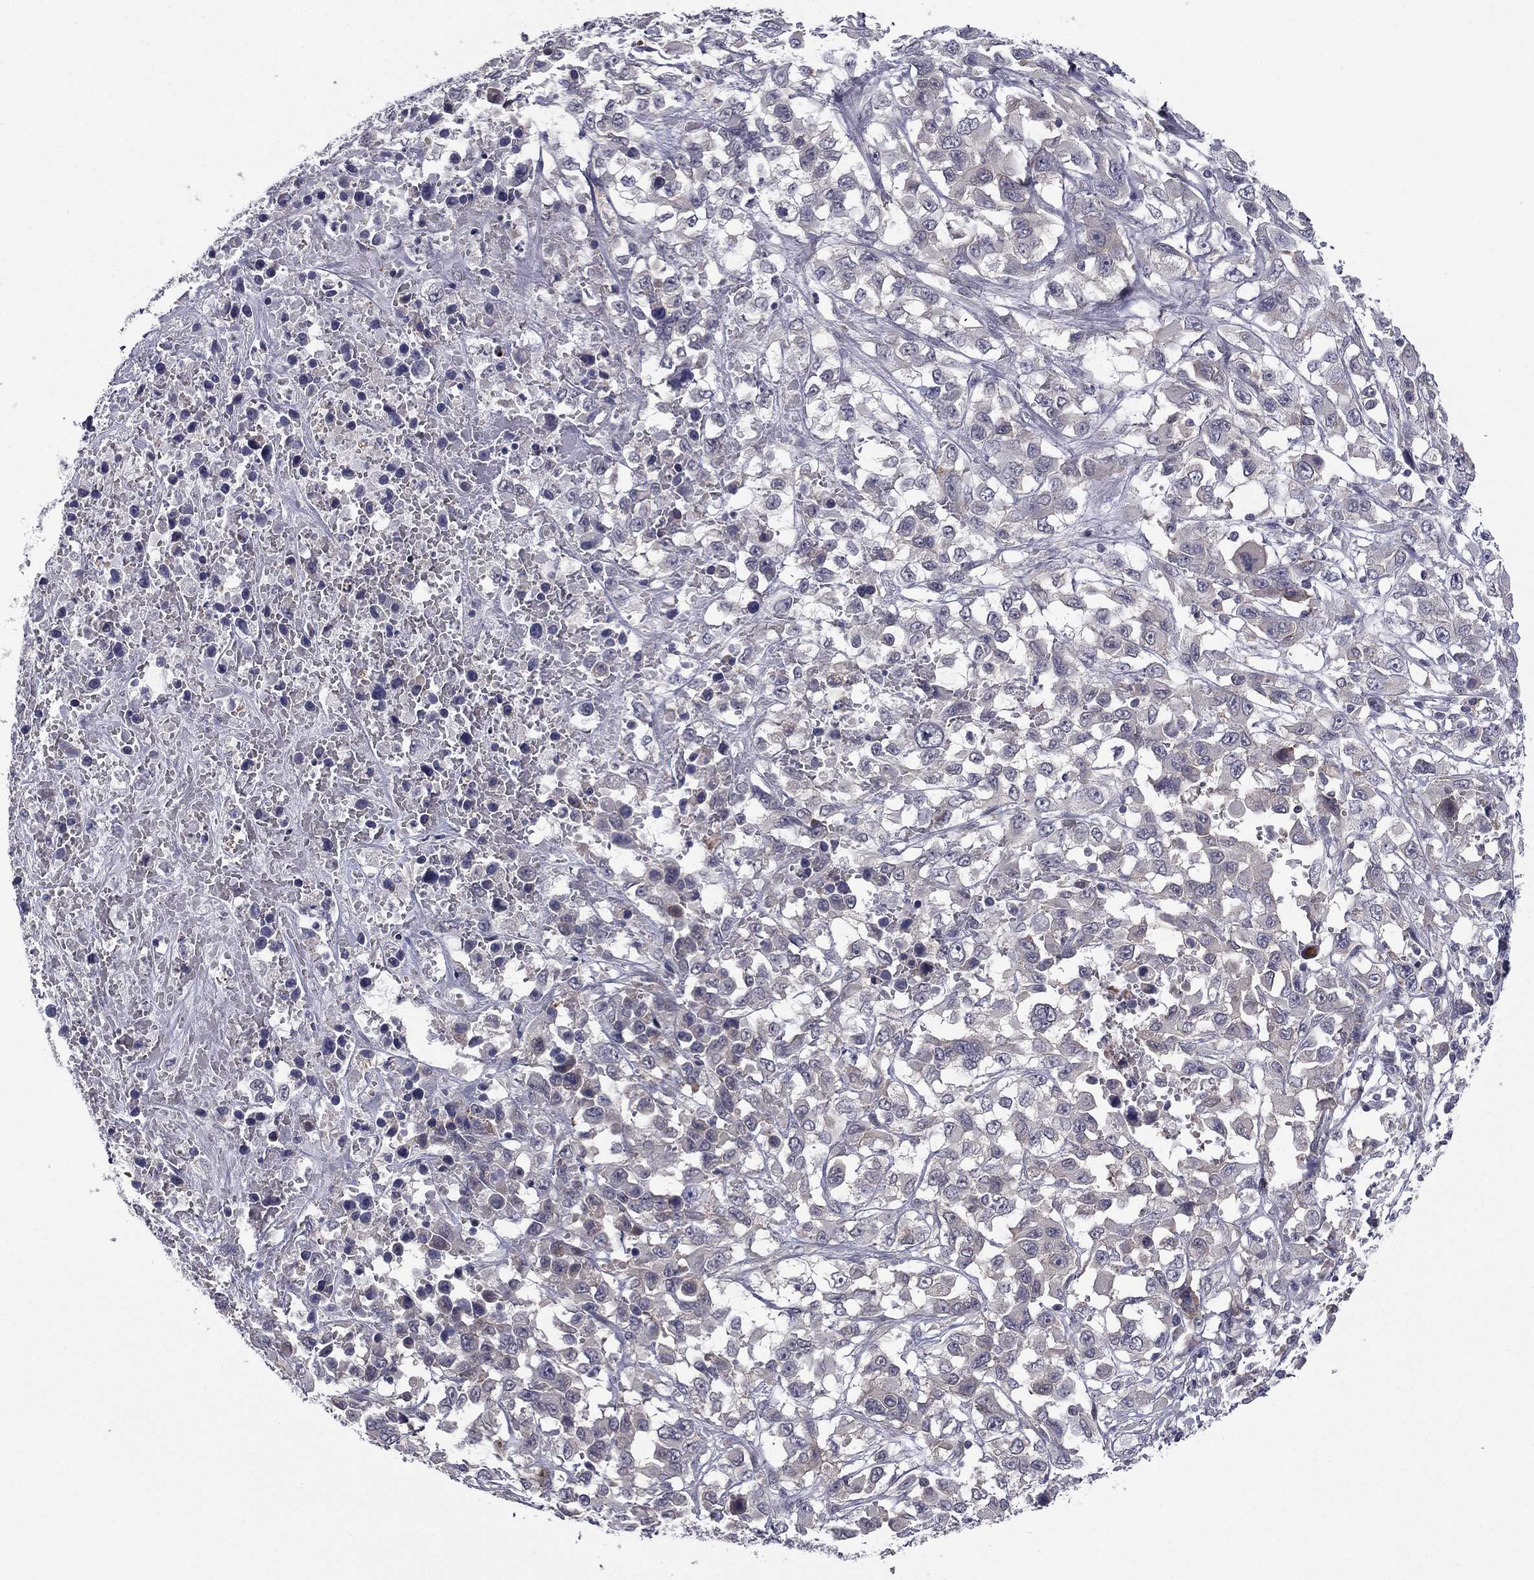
{"staining": {"intensity": "negative", "quantity": "none", "location": "none"}, "tissue": "liver cancer", "cell_type": "Tumor cells", "image_type": "cancer", "snomed": [{"axis": "morphology", "description": "Adenocarcinoma, NOS"}, {"axis": "morphology", "description": "Cholangiocarcinoma"}, {"axis": "topography", "description": "Liver"}], "caption": "This is a photomicrograph of immunohistochemistry (IHC) staining of liver cancer (adenocarcinoma), which shows no staining in tumor cells. (DAB (3,3'-diaminobenzidine) immunohistochemistry with hematoxylin counter stain).", "gene": "ACTRT2", "patient": {"sex": "male", "age": 64}}